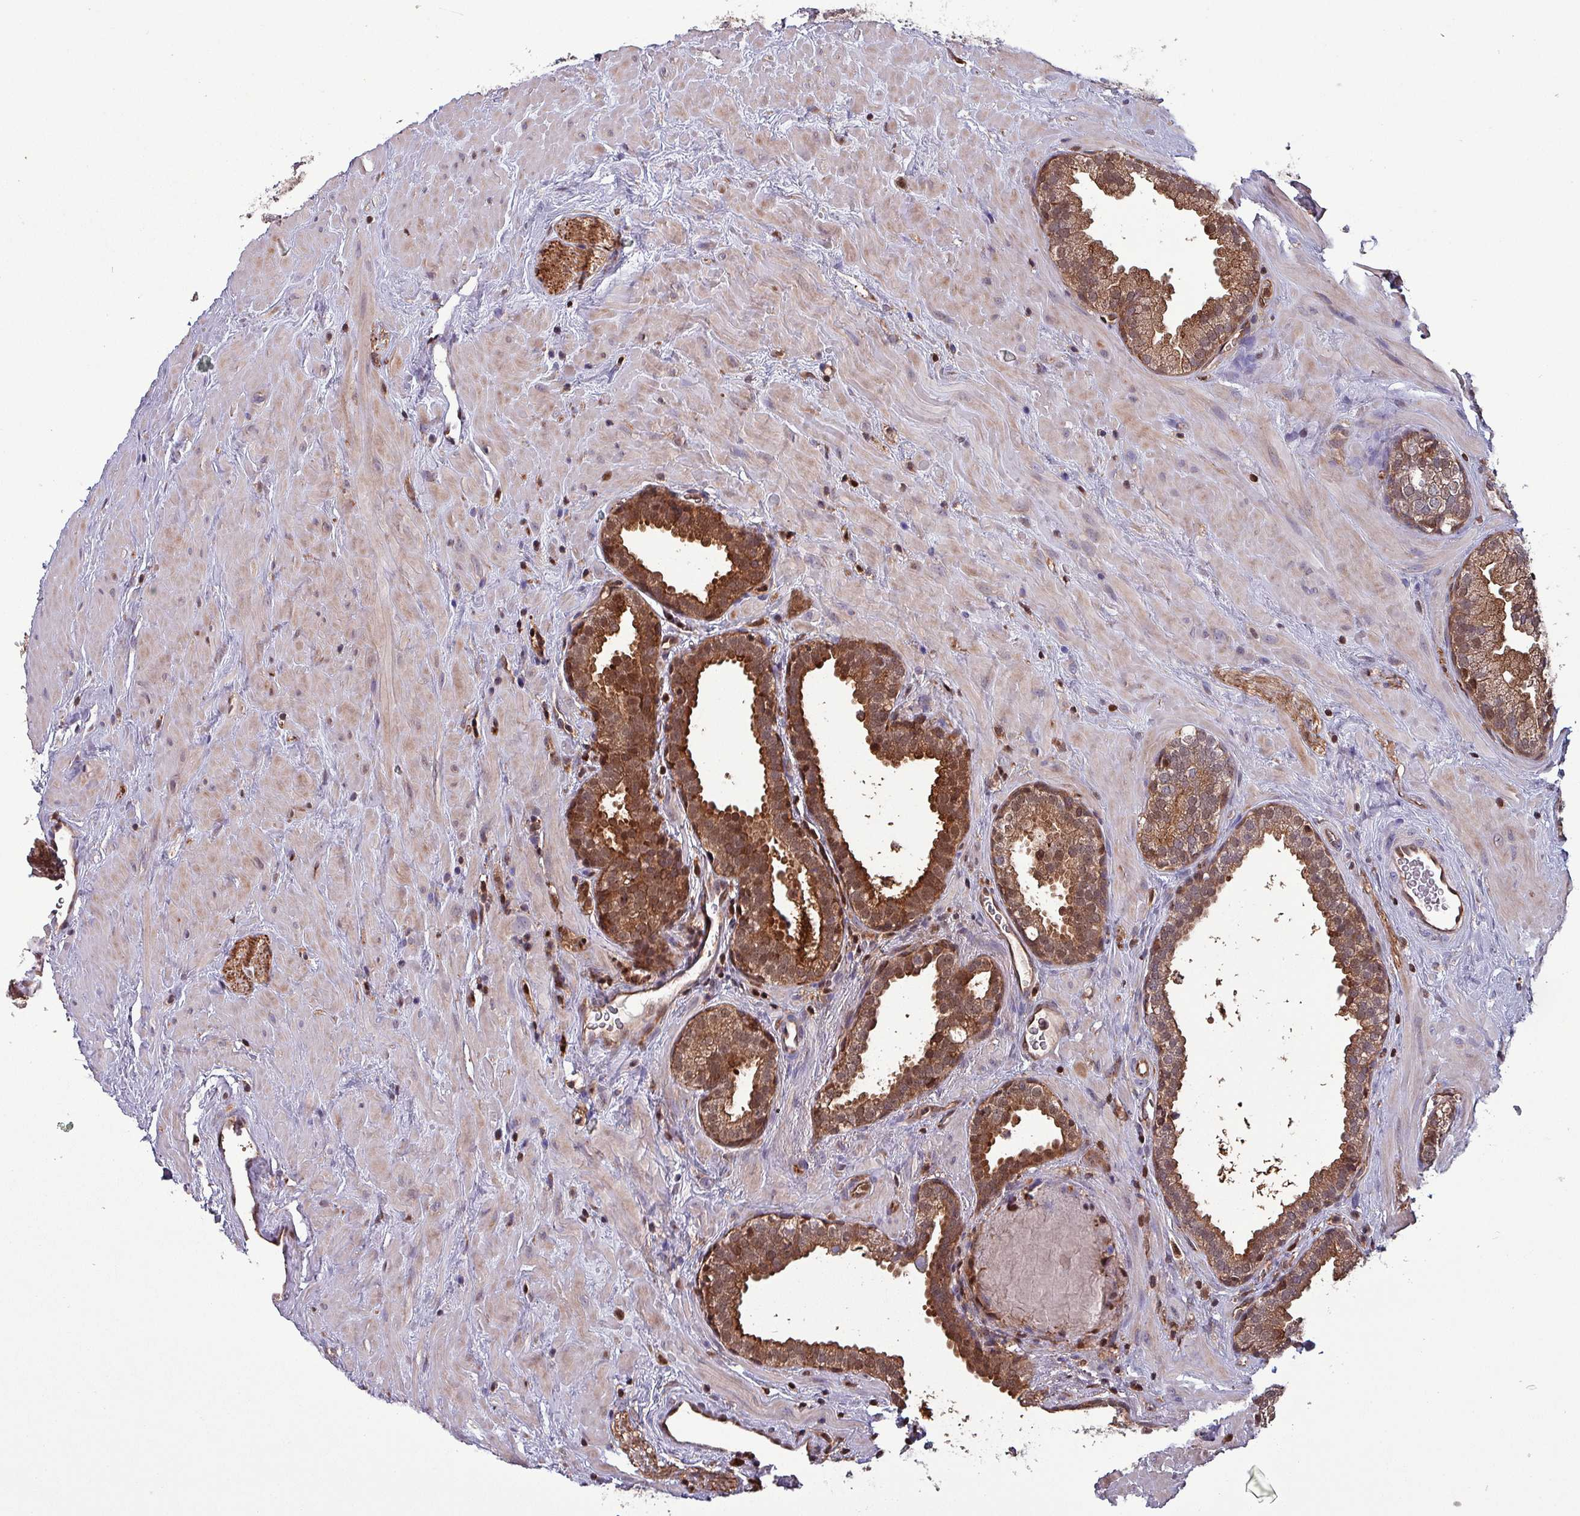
{"staining": {"intensity": "strong", "quantity": "25%-75%", "location": "cytoplasmic/membranous,nuclear"}, "tissue": "prostate", "cell_type": "Glandular cells", "image_type": "normal", "snomed": [{"axis": "morphology", "description": "Normal tissue, NOS"}, {"axis": "topography", "description": "Prostate"}], "caption": "Unremarkable prostate reveals strong cytoplasmic/membranous,nuclear staining in about 25%-75% of glandular cells, visualized by immunohistochemistry.", "gene": "PSMB8", "patient": {"sex": "male", "age": 51}}